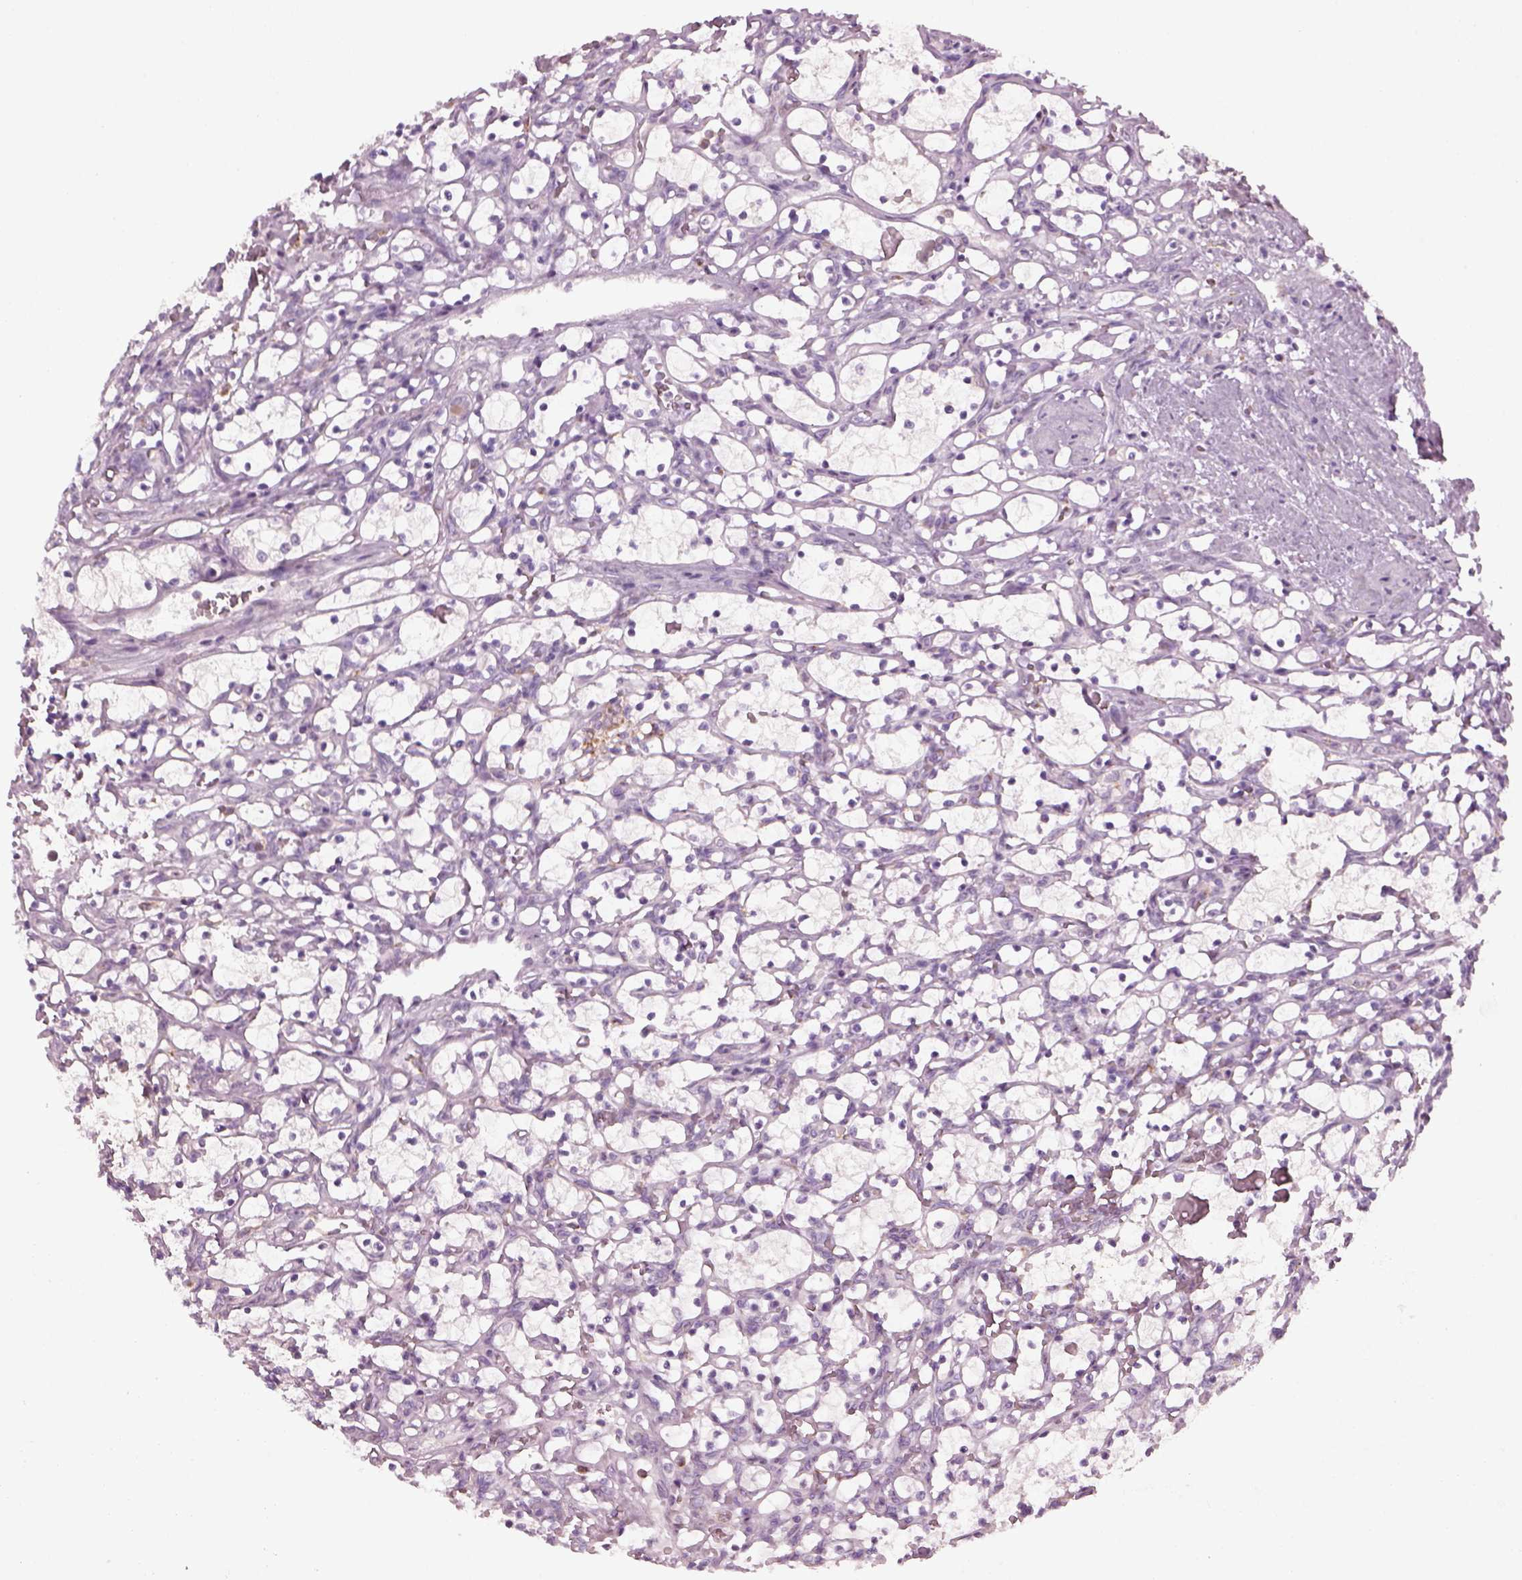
{"staining": {"intensity": "negative", "quantity": "none", "location": "none"}, "tissue": "renal cancer", "cell_type": "Tumor cells", "image_type": "cancer", "snomed": [{"axis": "morphology", "description": "Adenocarcinoma, NOS"}, {"axis": "topography", "description": "Kidney"}], "caption": "DAB (3,3'-diaminobenzidine) immunohistochemical staining of renal cancer exhibits no significant positivity in tumor cells.", "gene": "TMEM231", "patient": {"sex": "female", "age": 69}}